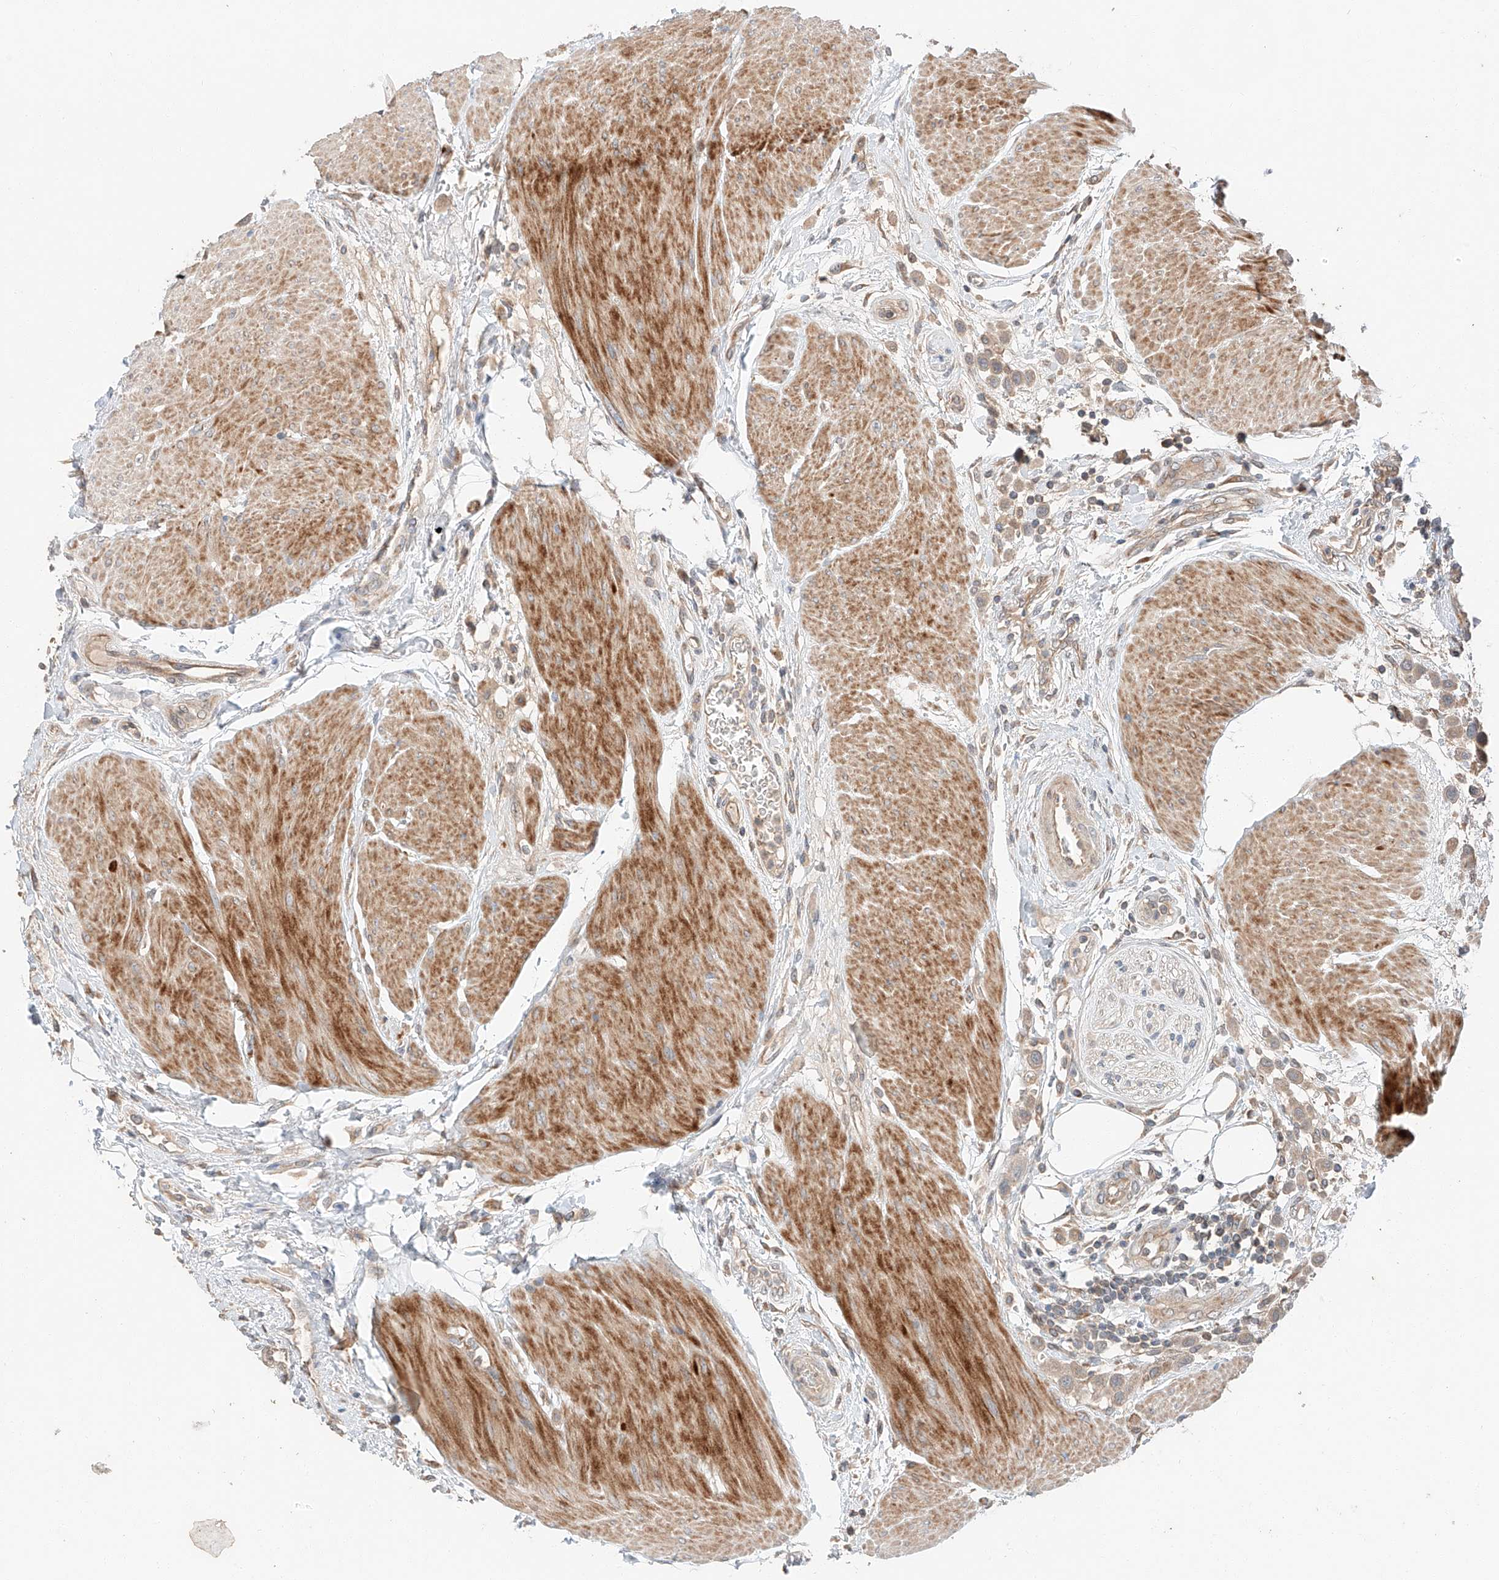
{"staining": {"intensity": "weak", "quantity": ">75%", "location": "cytoplasmic/membranous"}, "tissue": "urothelial cancer", "cell_type": "Tumor cells", "image_type": "cancer", "snomed": [{"axis": "morphology", "description": "Urothelial carcinoma, High grade"}, {"axis": "topography", "description": "Urinary bladder"}], "caption": "Protein expression by immunohistochemistry (IHC) shows weak cytoplasmic/membranous positivity in about >75% of tumor cells in high-grade urothelial carcinoma. Immunohistochemistry stains the protein in brown and the nuclei are stained blue.", "gene": "XPNPEP1", "patient": {"sex": "male", "age": 50}}